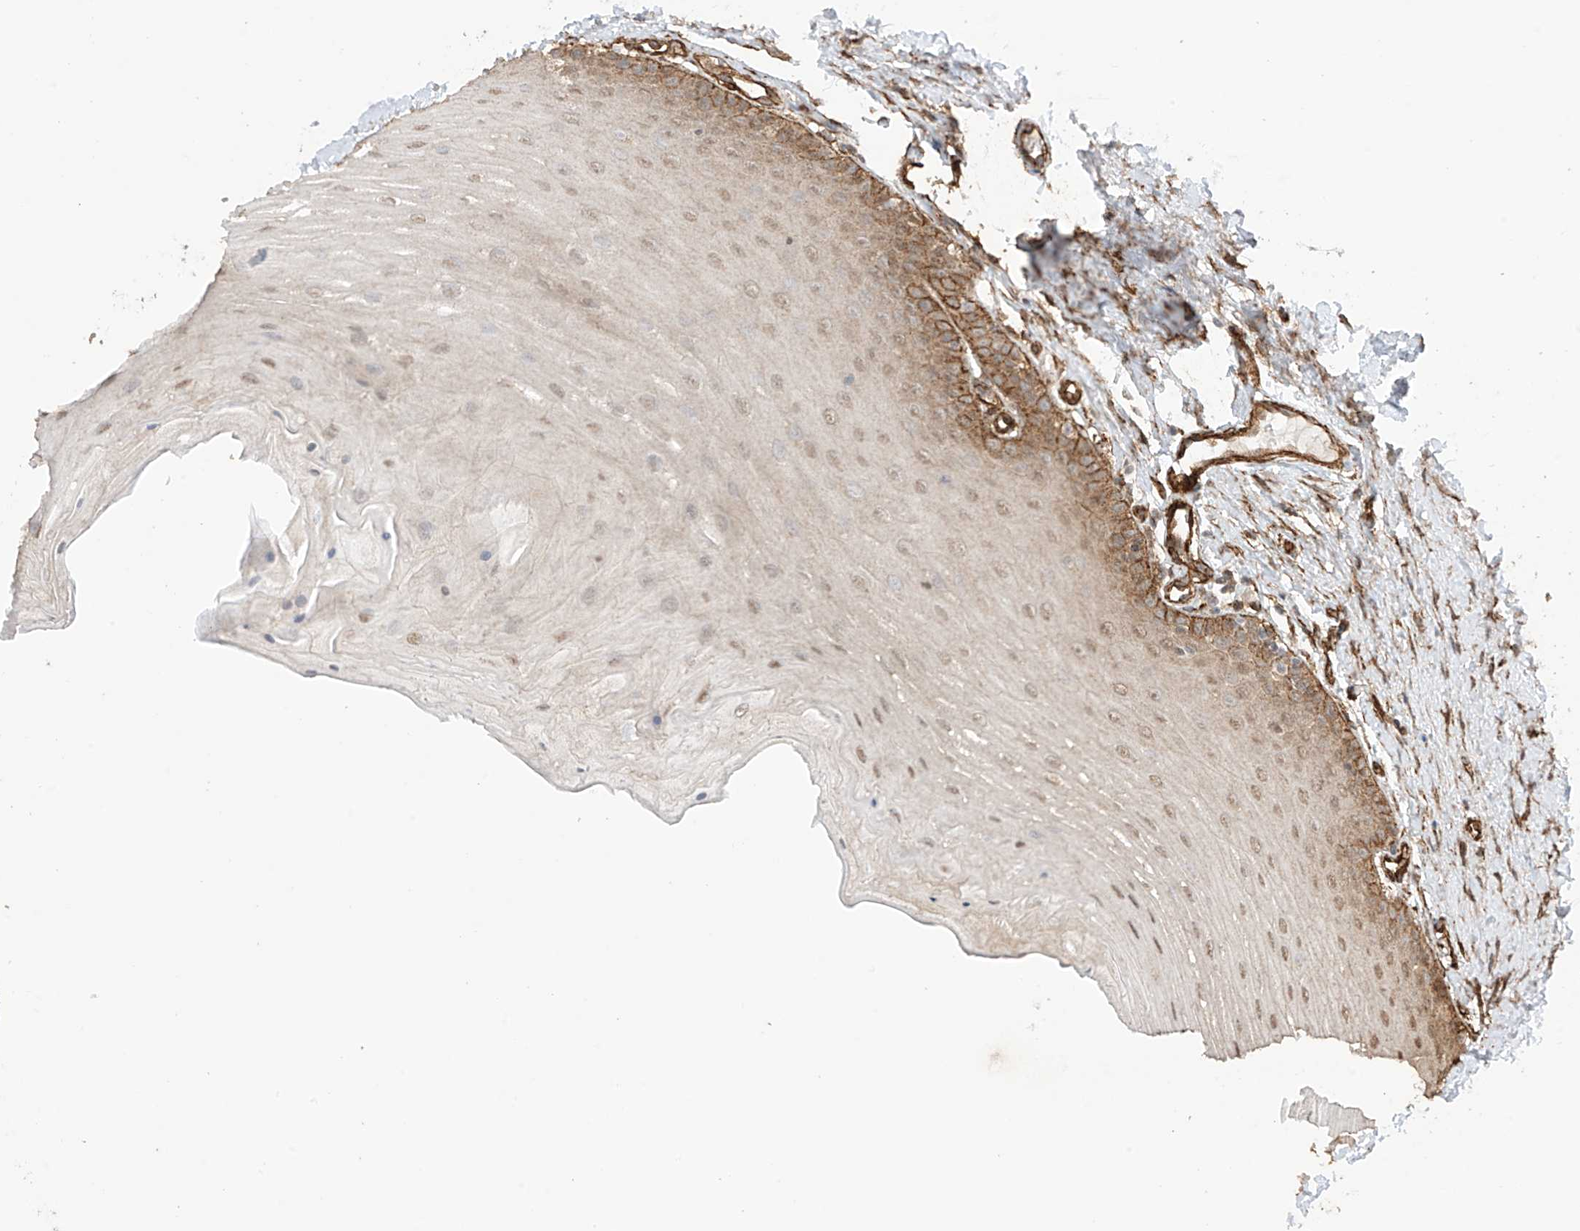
{"staining": {"intensity": "moderate", "quantity": "25%-75%", "location": "cytoplasmic/membranous,nuclear"}, "tissue": "oral mucosa", "cell_type": "Squamous epithelial cells", "image_type": "normal", "snomed": [{"axis": "morphology", "description": "Normal tissue, NOS"}, {"axis": "topography", "description": "Oral tissue"}], "caption": "An immunohistochemistry (IHC) image of benign tissue is shown. Protein staining in brown highlights moderate cytoplasmic/membranous,nuclear positivity in oral mucosa within squamous epithelial cells.", "gene": "TTLL5", "patient": {"sex": "female", "age": 39}}